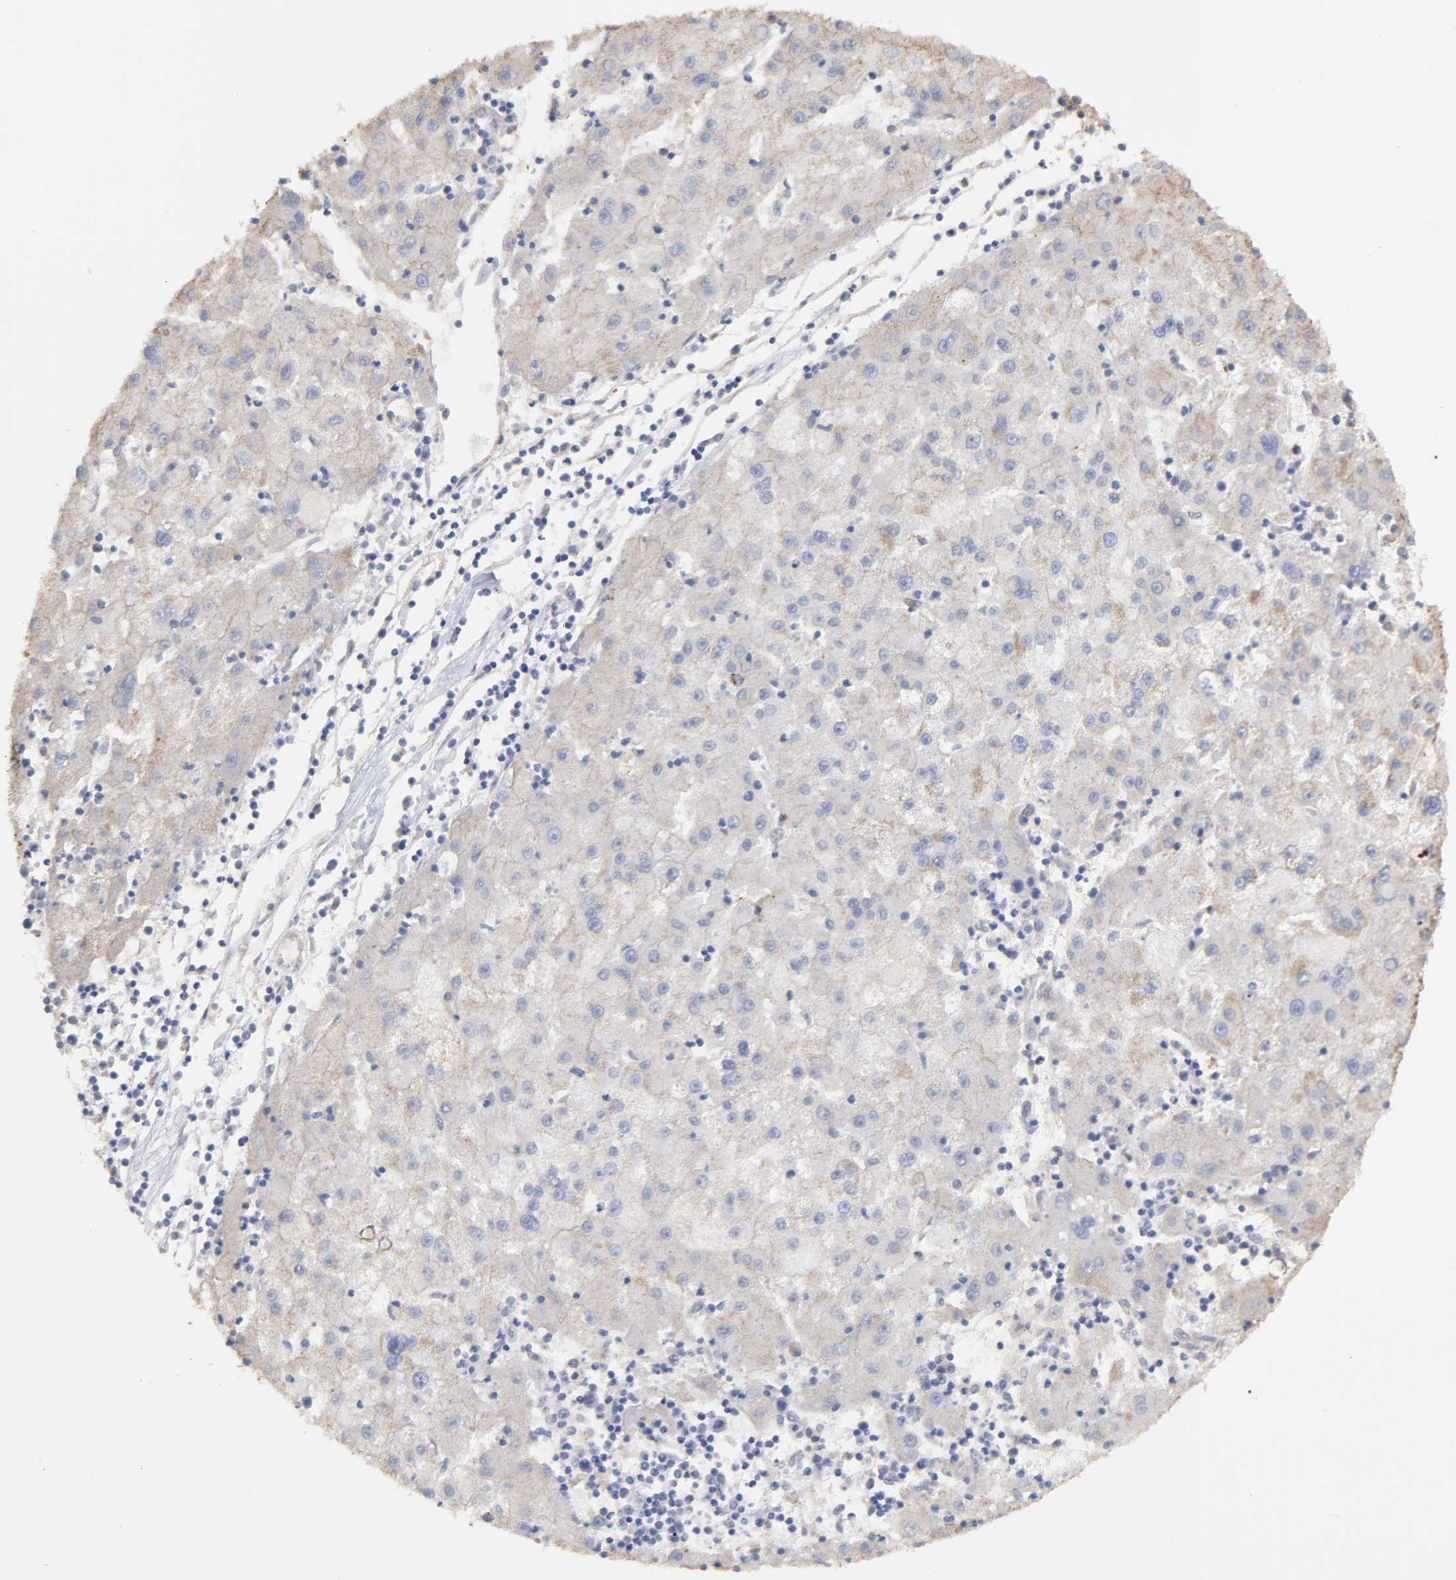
{"staining": {"intensity": "weak", "quantity": "<25%", "location": "cytoplasmic/membranous"}, "tissue": "liver cancer", "cell_type": "Tumor cells", "image_type": "cancer", "snomed": [{"axis": "morphology", "description": "Carcinoma, Hepatocellular, NOS"}, {"axis": "topography", "description": "Liver"}], "caption": "Tumor cells are negative for brown protein staining in liver cancer (hepatocellular carcinoma).", "gene": "LRCH2", "patient": {"sex": "male", "age": 72}}